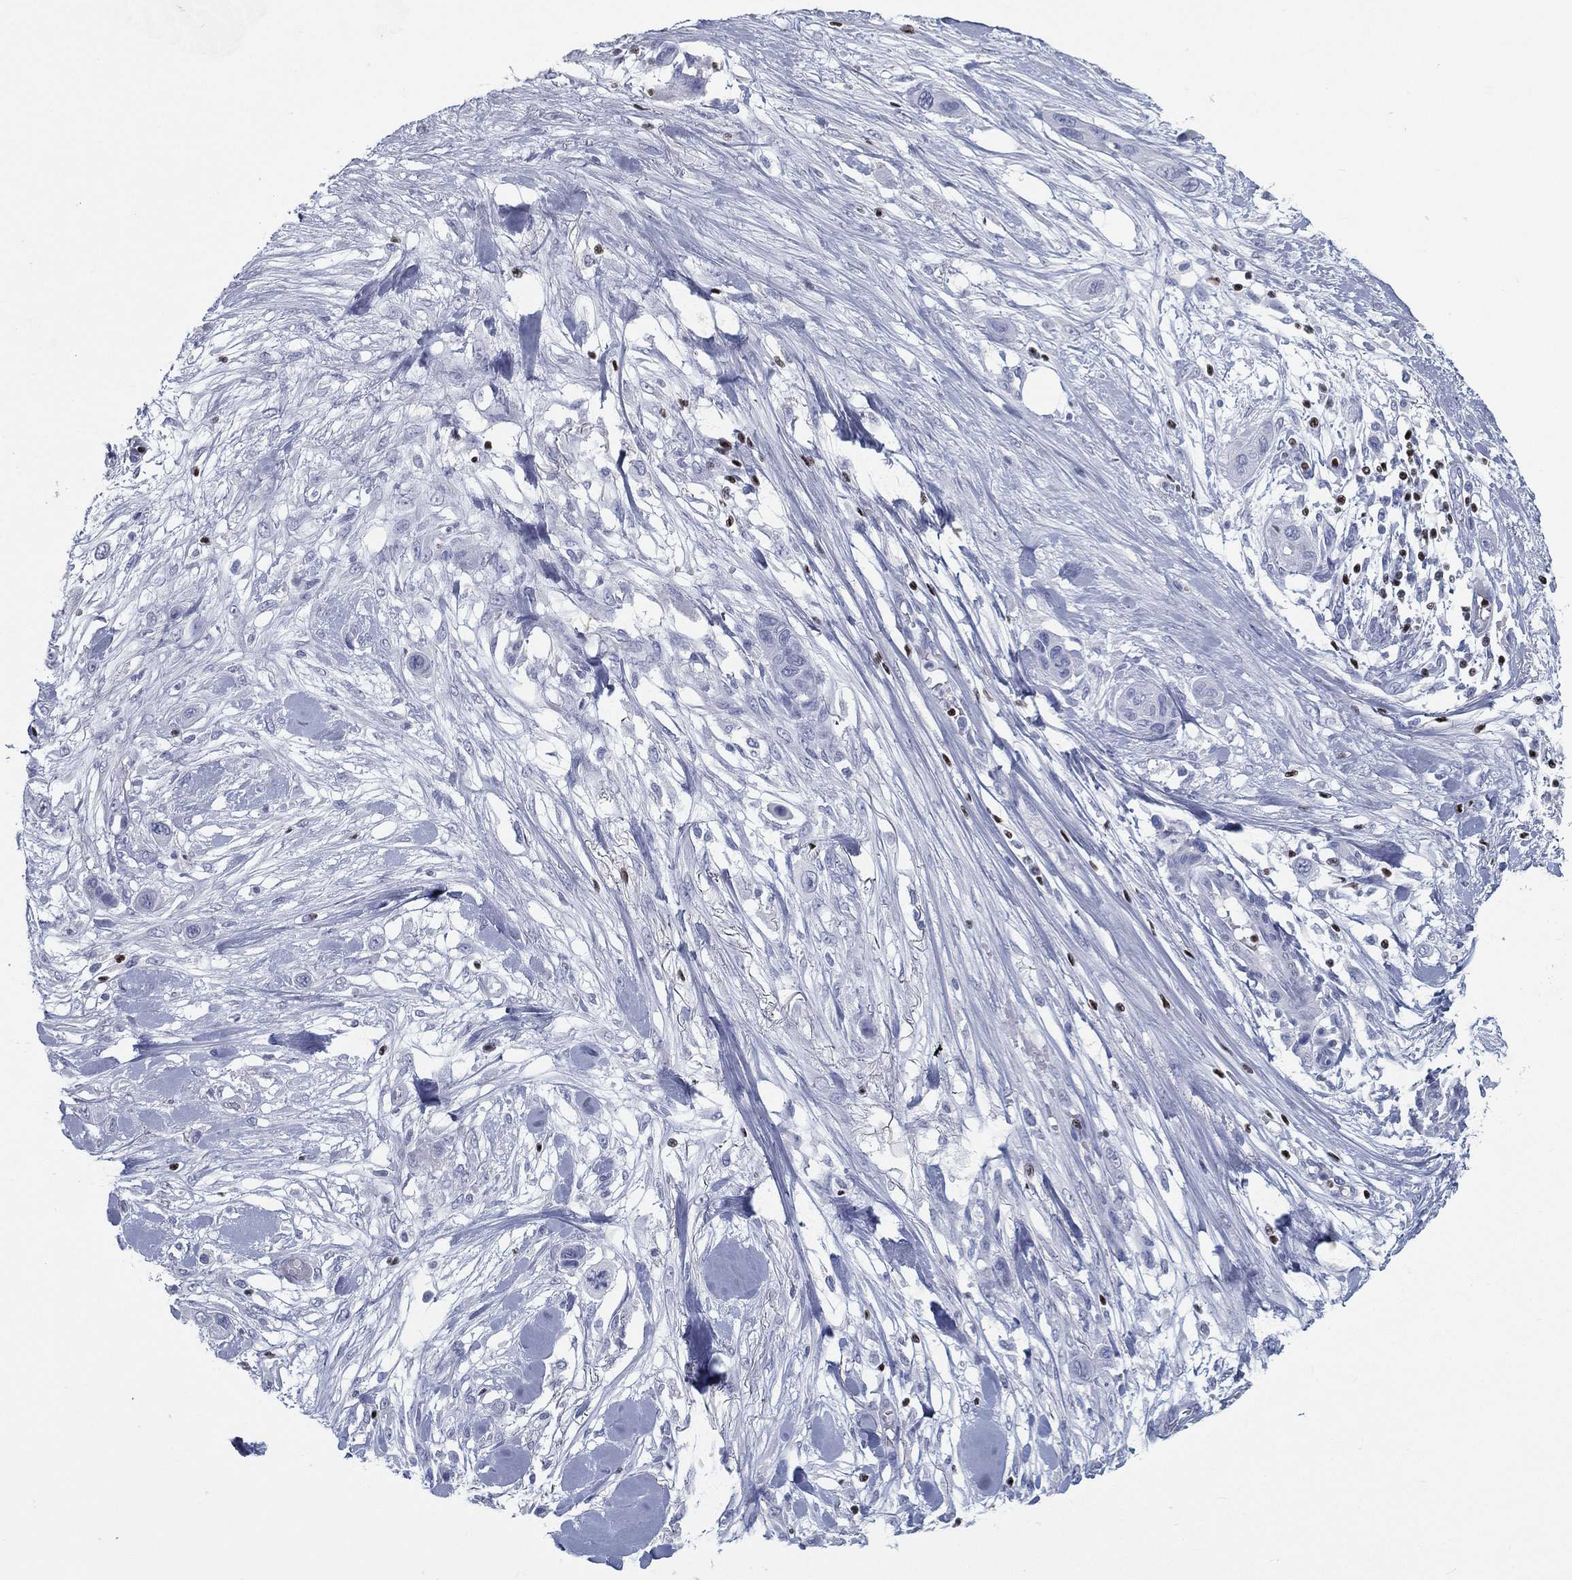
{"staining": {"intensity": "negative", "quantity": "none", "location": "none"}, "tissue": "skin cancer", "cell_type": "Tumor cells", "image_type": "cancer", "snomed": [{"axis": "morphology", "description": "Squamous cell carcinoma, NOS"}, {"axis": "topography", "description": "Skin"}], "caption": "Immunohistochemical staining of human skin cancer (squamous cell carcinoma) demonstrates no significant positivity in tumor cells. The staining was performed using DAB to visualize the protein expression in brown, while the nuclei were stained in blue with hematoxylin (Magnification: 20x).", "gene": "PYHIN1", "patient": {"sex": "male", "age": 79}}